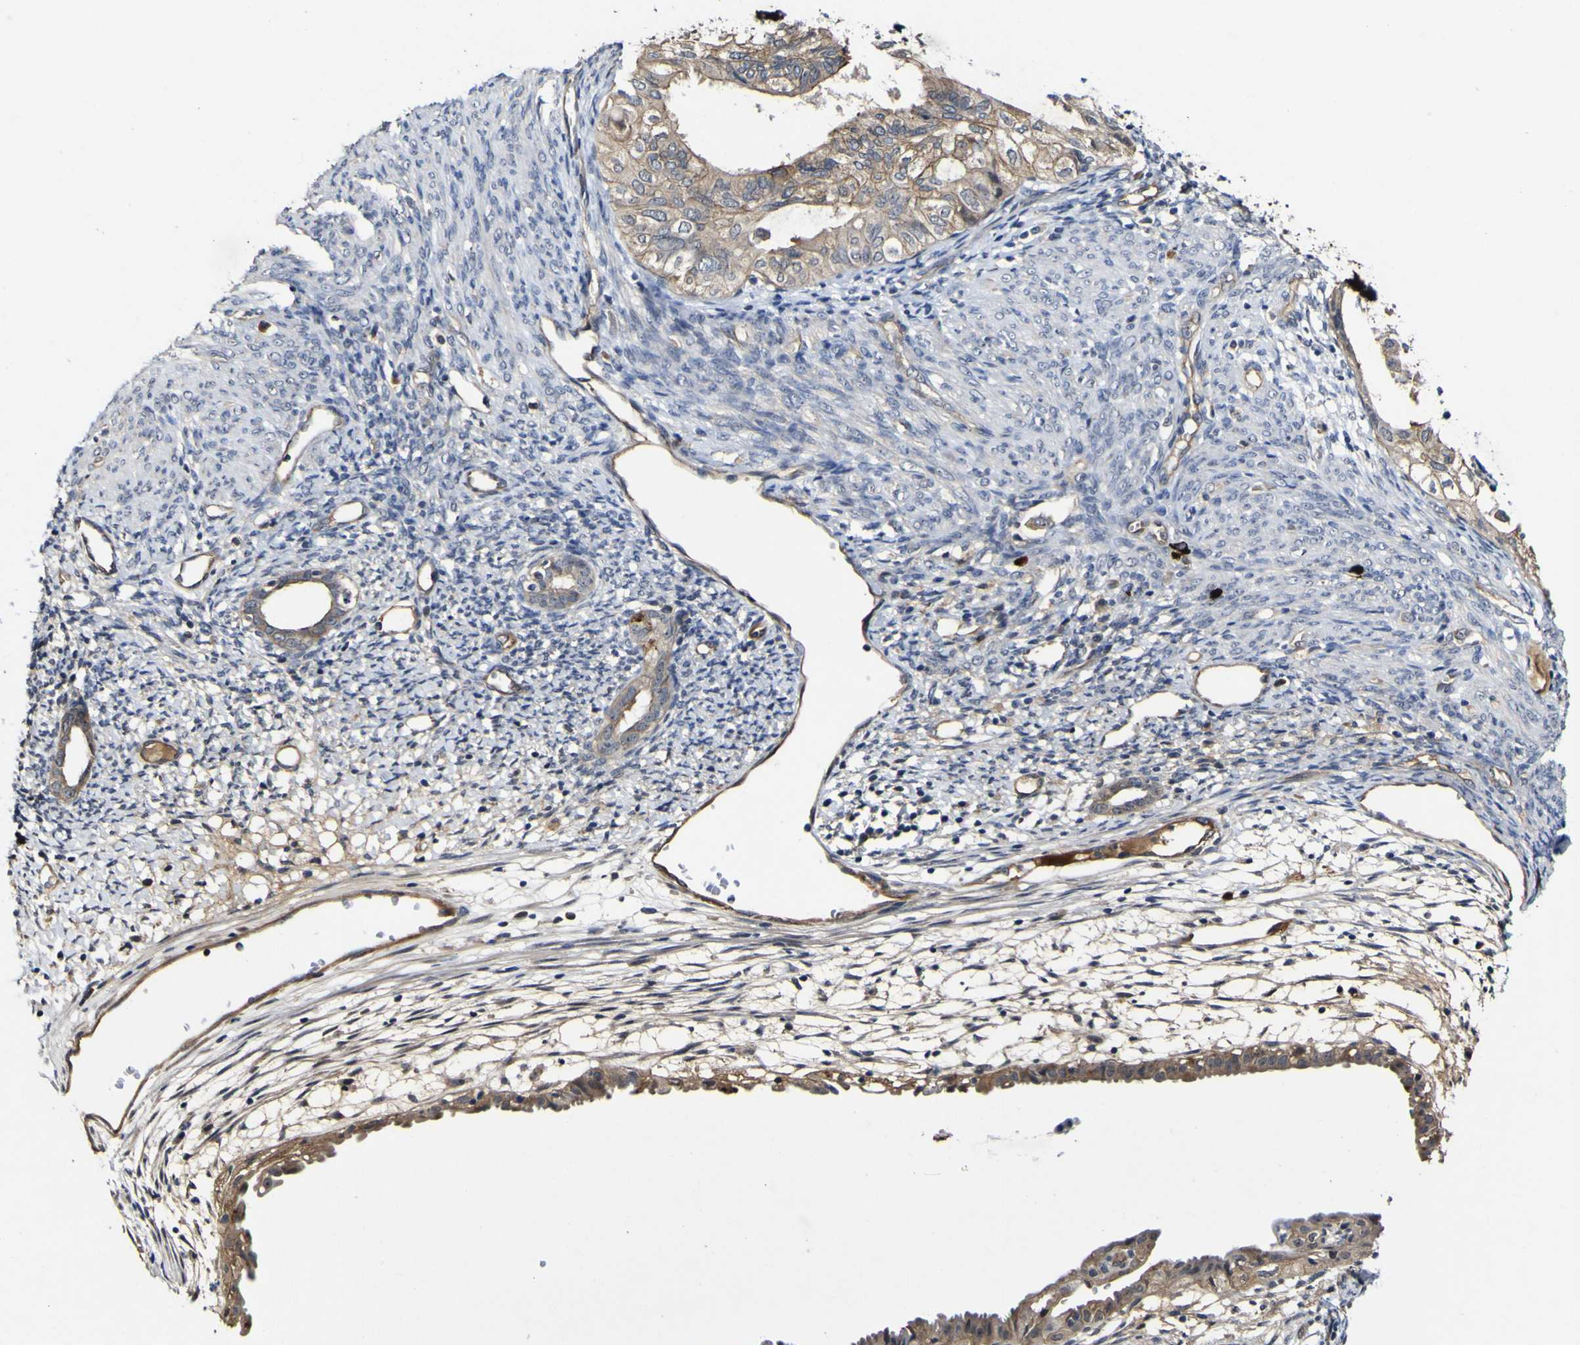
{"staining": {"intensity": "weak", "quantity": ">75%", "location": "cytoplasmic/membranous"}, "tissue": "cervical cancer", "cell_type": "Tumor cells", "image_type": "cancer", "snomed": [{"axis": "morphology", "description": "Normal tissue, NOS"}, {"axis": "morphology", "description": "Adenocarcinoma, NOS"}, {"axis": "topography", "description": "Cervix"}, {"axis": "topography", "description": "Endometrium"}], "caption": "A micrograph showing weak cytoplasmic/membranous positivity in about >75% of tumor cells in adenocarcinoma (cervical), as visualized by brown immunohistochemical staining.", "gene": "CCL2", "patient": {"sex": "female", "age": 86}}